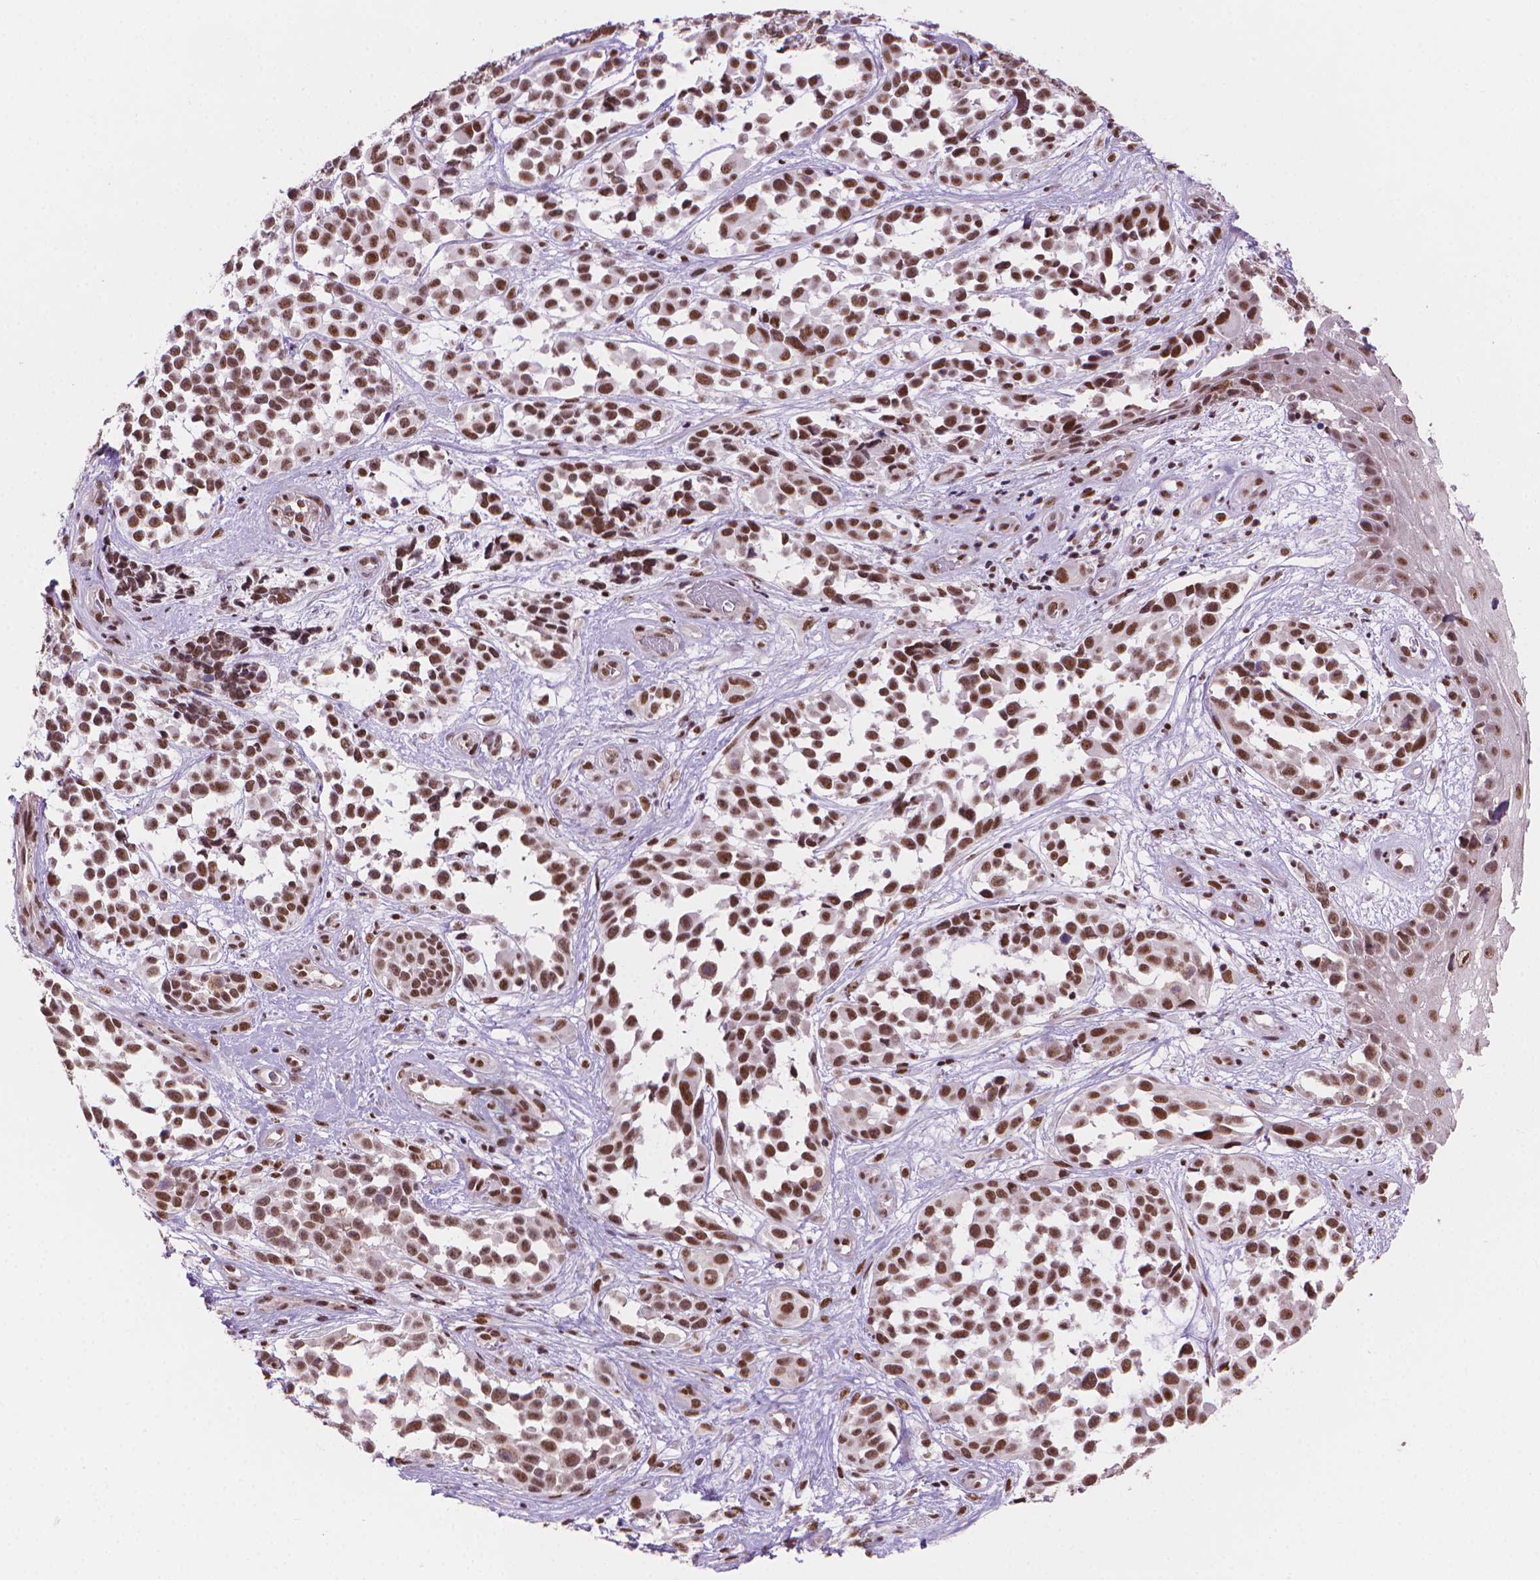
{"staining": {"intensity": "moderate", "quantity": ">75%", "location": "nuclear"}, "tissue": "melanoma", "cell_type": "Tumor cells", "image_type": "cancer", "snomed": [{"axis": "morphology", "description": "Malignant melanoma, NOS"}, {"axis": "topography", "description": "Skin"}], "caption": "Protein expression analysis of human melanoma reveals moderate nuclear expression in about >75% of tumor cells.", "gene": "UBN1", "patient": {"sex": "female", "age": 88}}